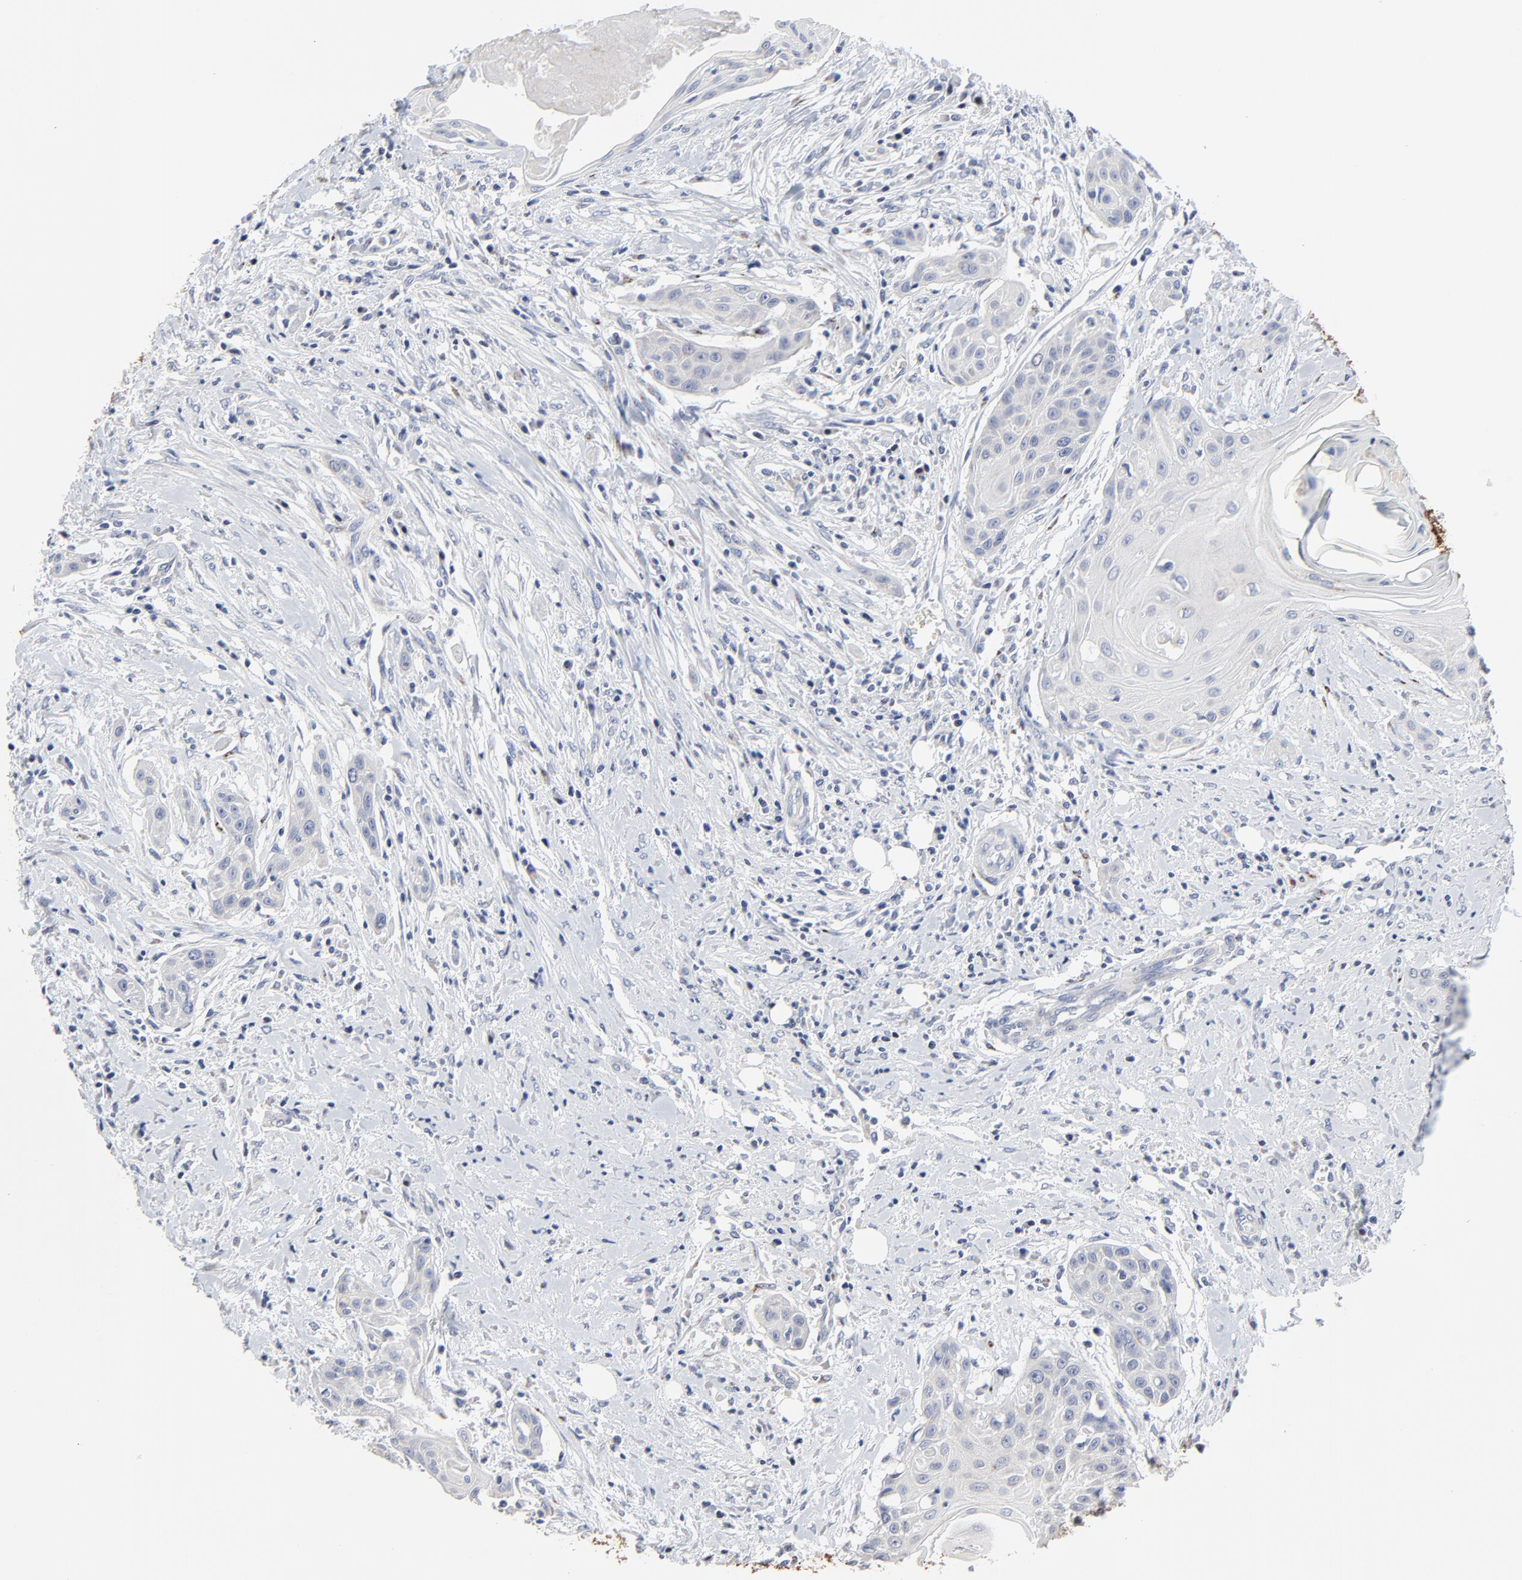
{"staining": {"intensity": "negative", "quantity": "none", "location": "none"}, "tissue": "head and neck cancer", "cell_type": "Tumor cells", "image_type": "cancer", "snomed": [{"axis": "morphology", "description": "Squamous cell carcinoma, NOS"}, {"axis": "morphology", "description": "Squamous cell carcinoma, metastatic, NOS"}, {"axis": "topography", "description": "Lymph node"}, {"axis": "topography", "description": "Salivary gland"}, {"axis": "topography", "description": "Head-Neck"}], "caption": "IHC of human metastatic squamous cell carcinoma (head and neck) shows no staining in tumor cells.", "gene": "LNX1", "patient": {"sex": "female", "age": 74}}